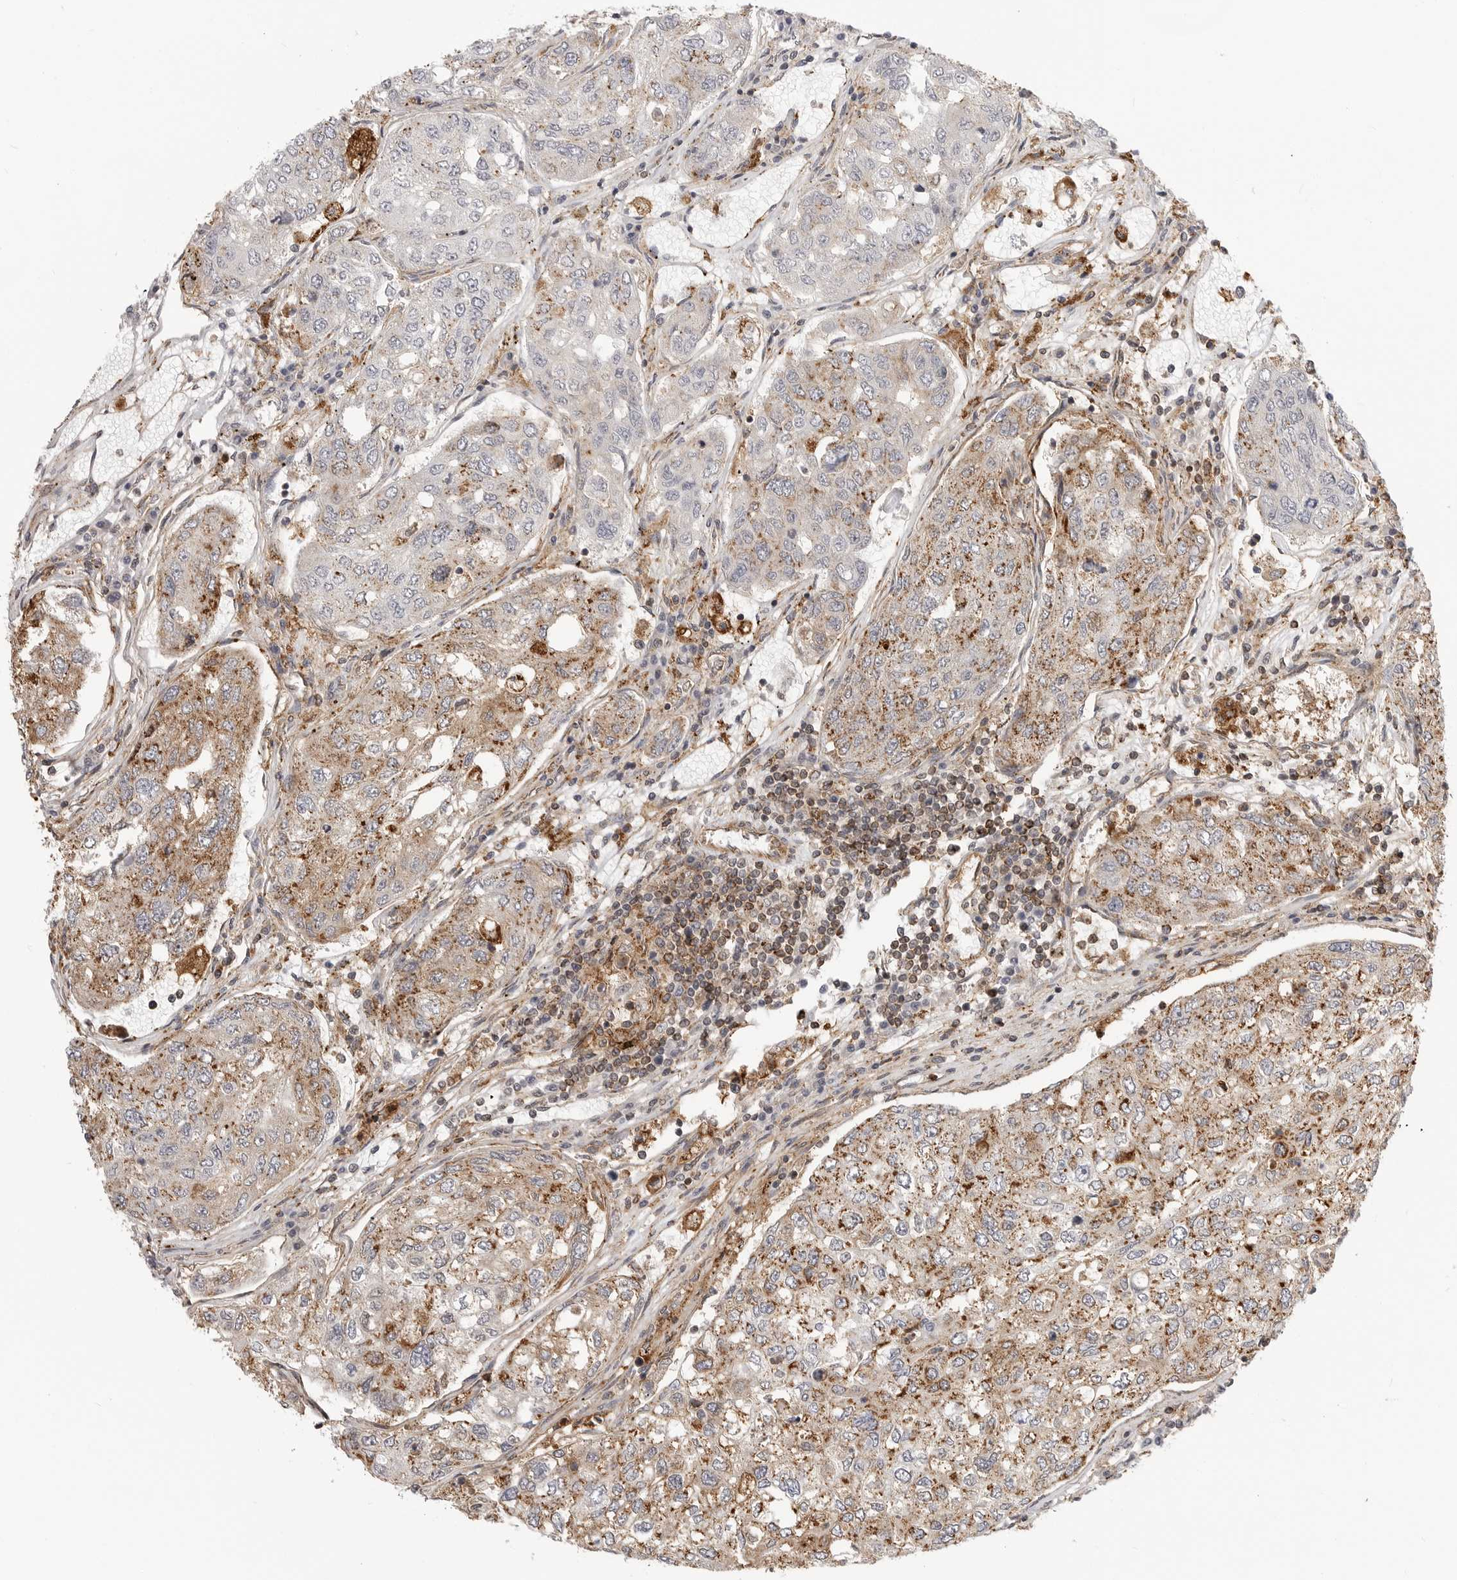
{"staining": {"intensity": "moderate", "quantity": ">75%", "location": "cytoplasmic/membranous"}, "tissue": "urothelial cancer", "cell_type": "Tumor cells", "image_type": "cancer", "snomed": [{"axis": "morphology", "description": "Urothelial carcinoma, High grade"}, {"axis": "topography", "description": "Lymph node"}, {"axis": "topography", "description": "Urinary bladder"}], "caption": "Human high-grade urothelial carcinoma stained with a protein marker displays moderate staining in tumor cells.", "gene": "ANXA11", "patient": {"sex": "male", "age": 51}}